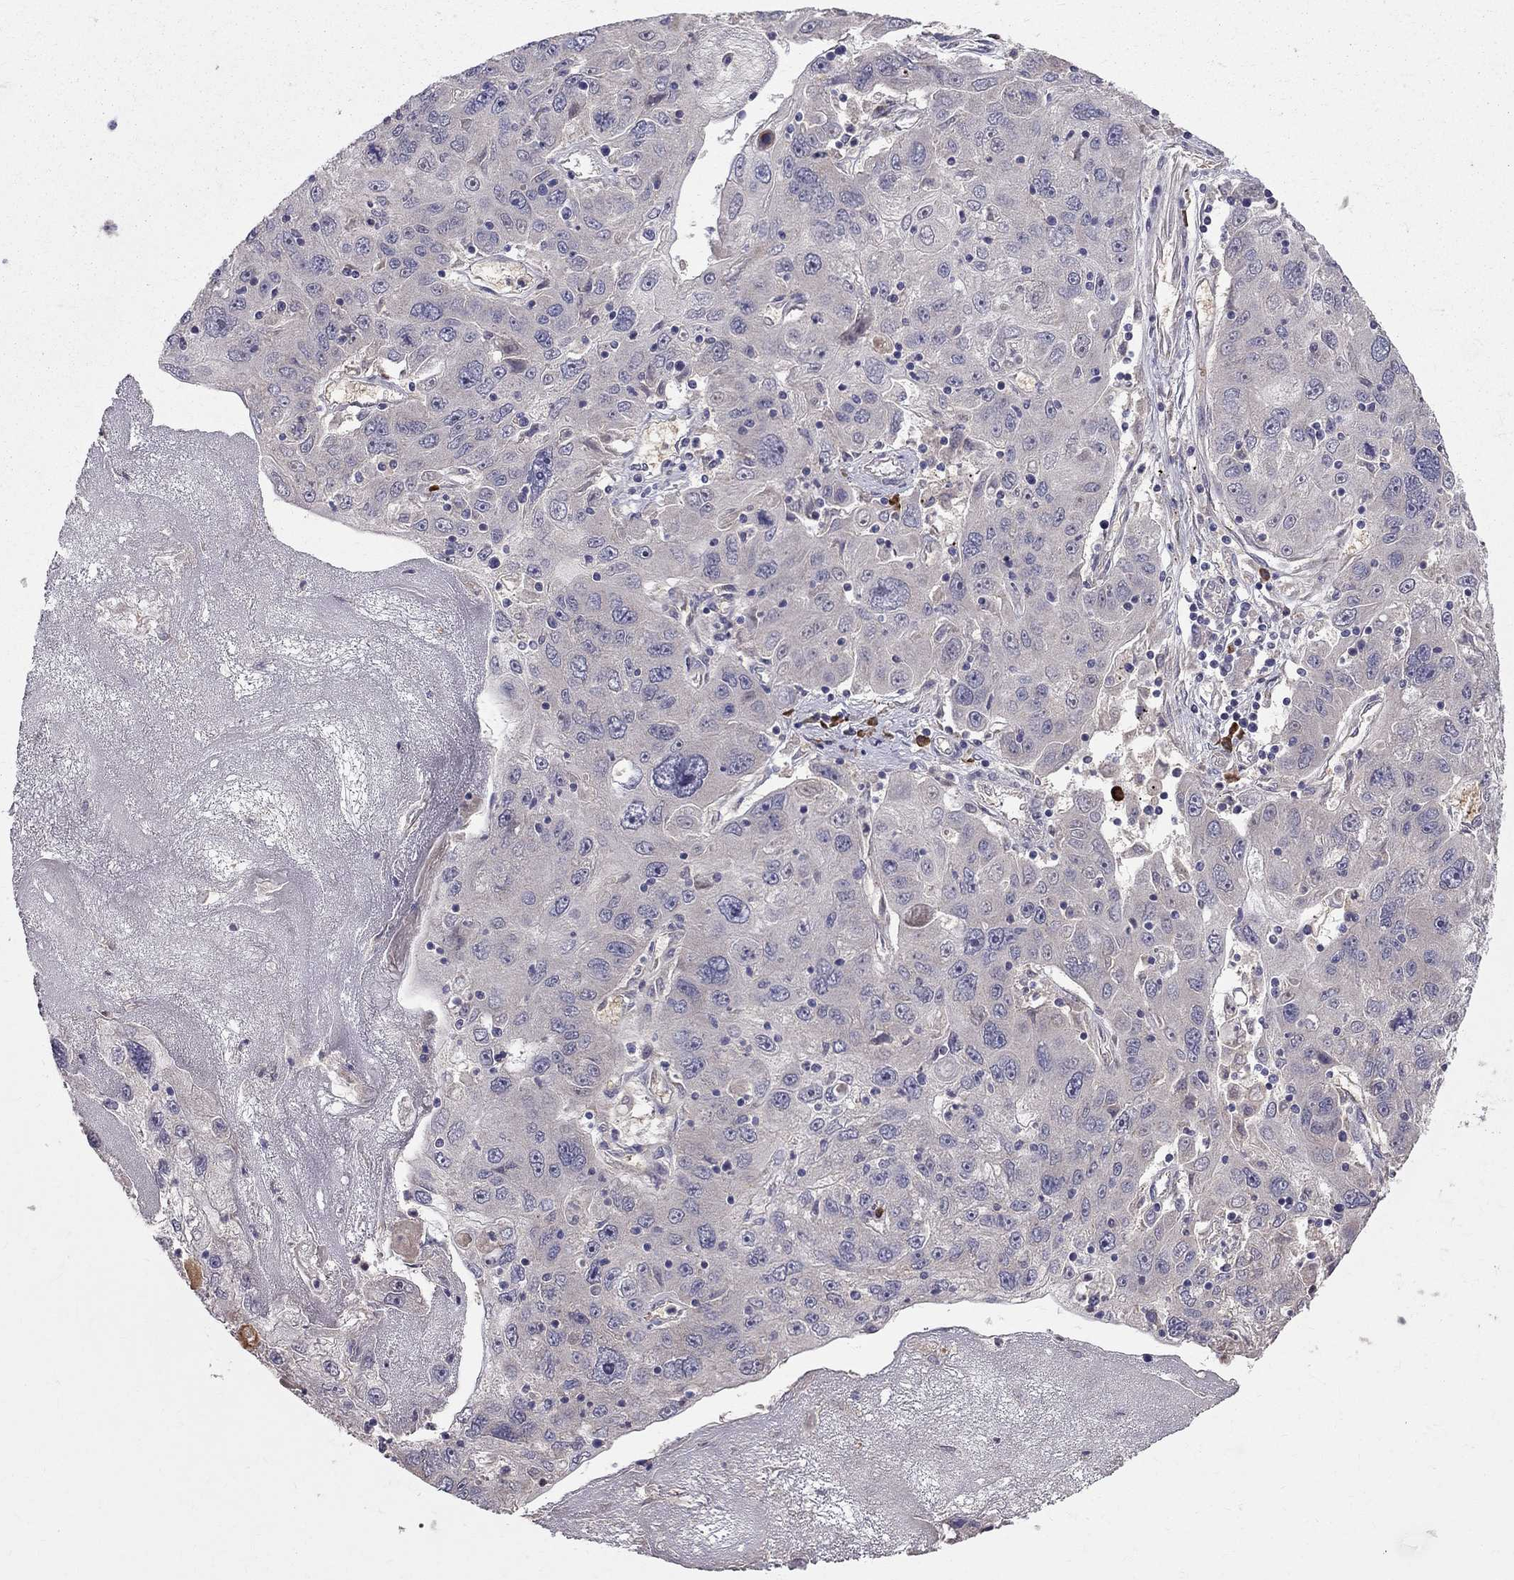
{"staining": {"intensity": "negative", "quantity": "none", "location": "none"}, "tissue": "stomach cancer", "cell_type": "Tumor cells", "image_type": "cancer", "snomed": [{"axis": "morphology", "description": "Adenocarcinoma, NOS"}, {"axis": "topography", "description": "Stomach"}], "caption": "A photomicrograph of human stomach cancer (adenocarcinoma) is negative for staining in tumor cells.", "gene": "PIK3CG", "patient": {"sex": "male", "age": 56}}